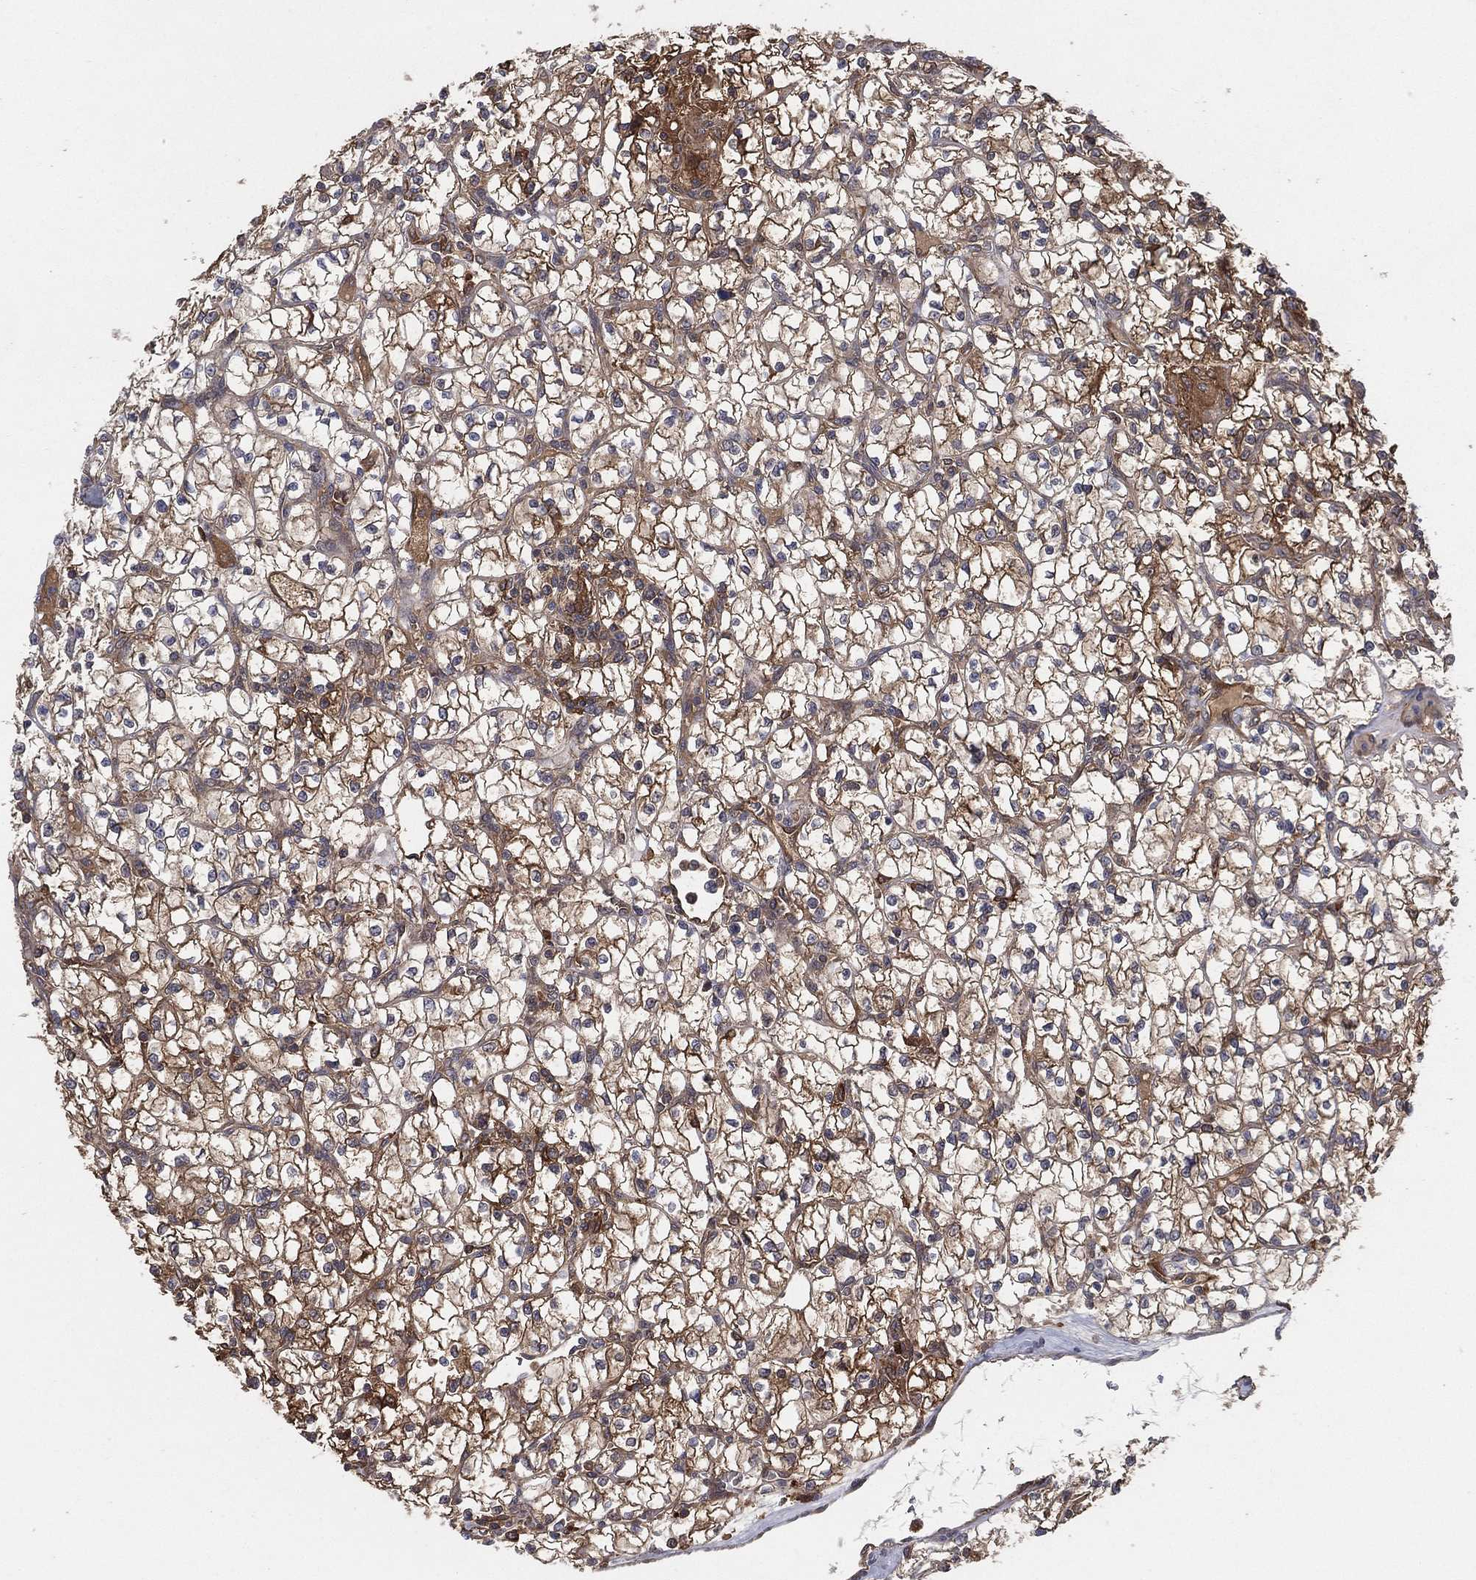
{"staining": {"intensity": "moderate", "quantity": "25%-75%", "location": "cytoplasmic/membranous"}, "tissue": "renal cancer", "cell_type": "Tumor cells", "image_type": "cancer", "snomed": [{"axis": "morphology", "description": "Adenocarcinoma, NOS"}, {"axis": "topography", "description": "Kidney"}], "caption": "There is medium levels of moderate cytoplasmic/membranous staining in tumor cells of adenocarcinoma (renal), as demonstrated by immunohistochemical staining (brown color).", "gene": "PSMG4", "patient": {"sex": "female", "age": 64}}